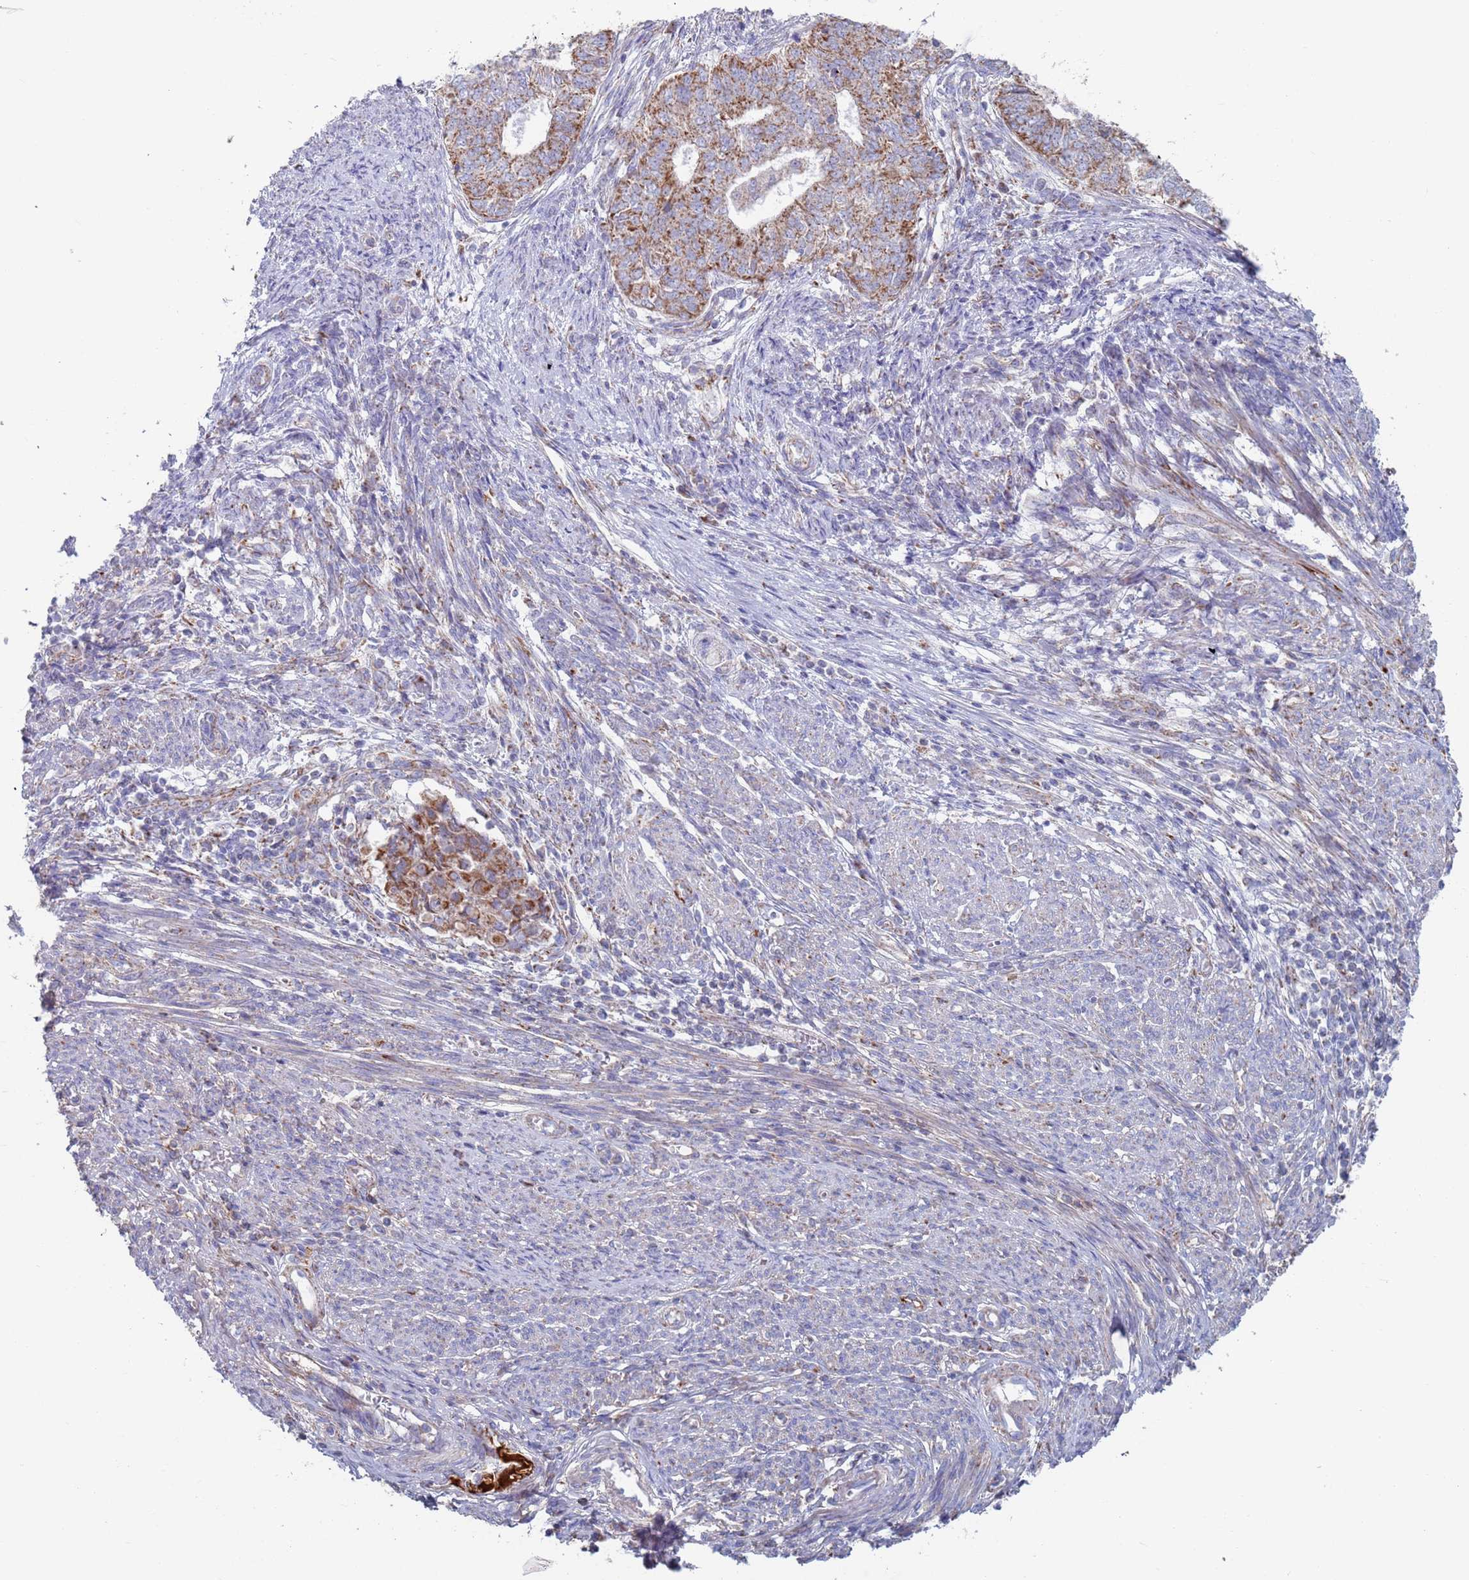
{"staining": {"intensity": "moderate", "quantity": ">75%", "location": "cytoplasmic/membranous"}, "tissue": "endometrial cancer", "cell_type": "Tumor cells", "image_type": "cancer", "snomed": [{"axis": "morphology", "description": "Adenocarcinoma, NOS"}, {"axis": "topography", "description": "Endometrium"}], "caption": "Protein expression analysis of endometrial adenocarcinoma demonstrates moderate cytoplasmic/membranous expression in approximately >75% of tumor cells. The protein of interest is stained brown, and the nuclei are stained in blue (DAB (3,3'-diaminobenzidine) IHC with brightfield microscopy, high magnification).", "gene": "MRPL22", "patient": {"sex": "female", "age": 62}}